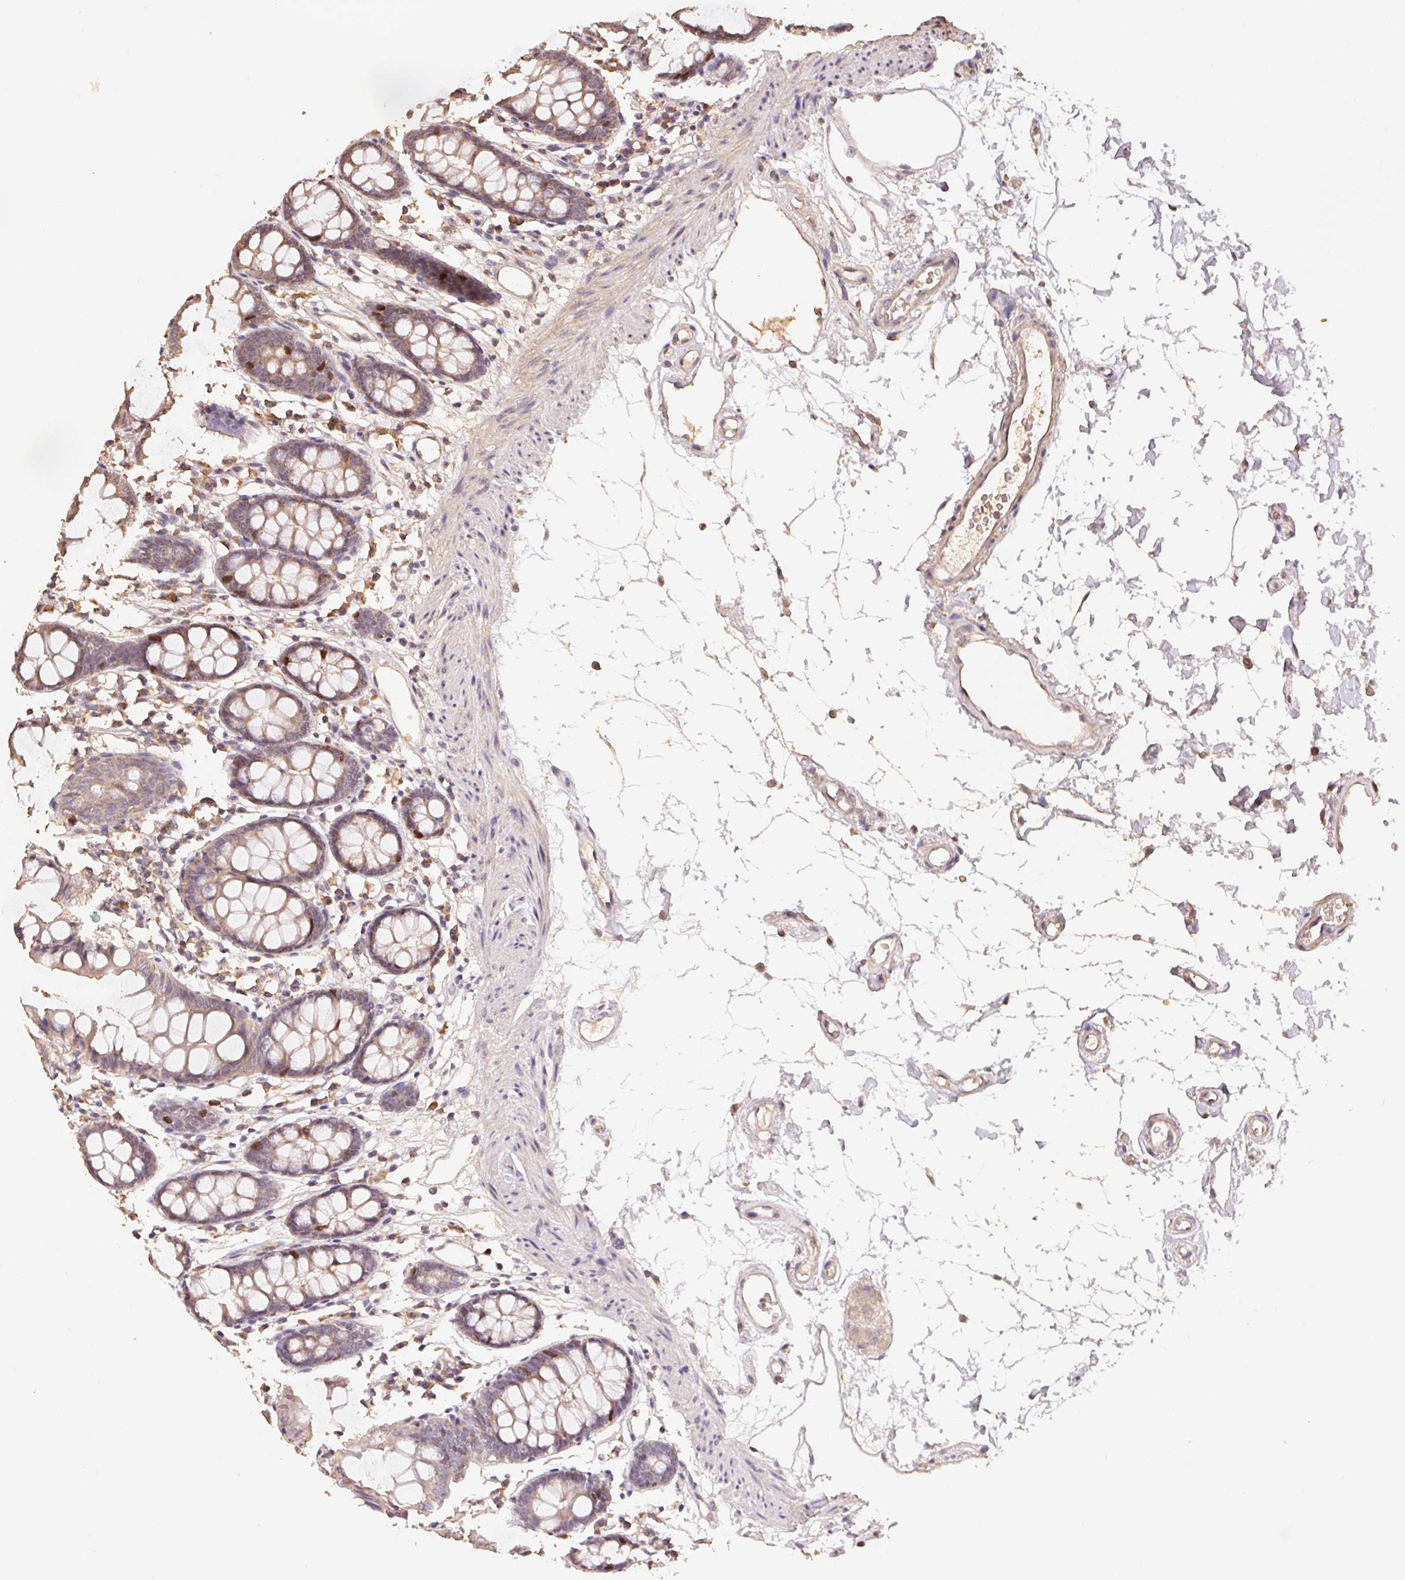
{"staining": {"intensity": "negative", "quantity": "none", "location": "none"}, "tissue": "colon", "cell_type": "Endothelial cells", "image_type": "normal", "snomed": [{"axis": "morphology", "description": "Normal tissue, NOS"}, {"axis": "topography", "description": "Colon"}], "caption": "A high-resolution image shows immunohistochemistry (IHC) staining of unremarkable colon, which exhibits no significant staining in endothelial cells. Brightfield microscopy of immunohistochemistry (IHC) stained with DAB (3,3'-diaminobenzidine) (brown) and hematoxylin (blue), captured at high magnification.", "gene": "CENPF", "patient": {"sex": "female", "age": 84}}